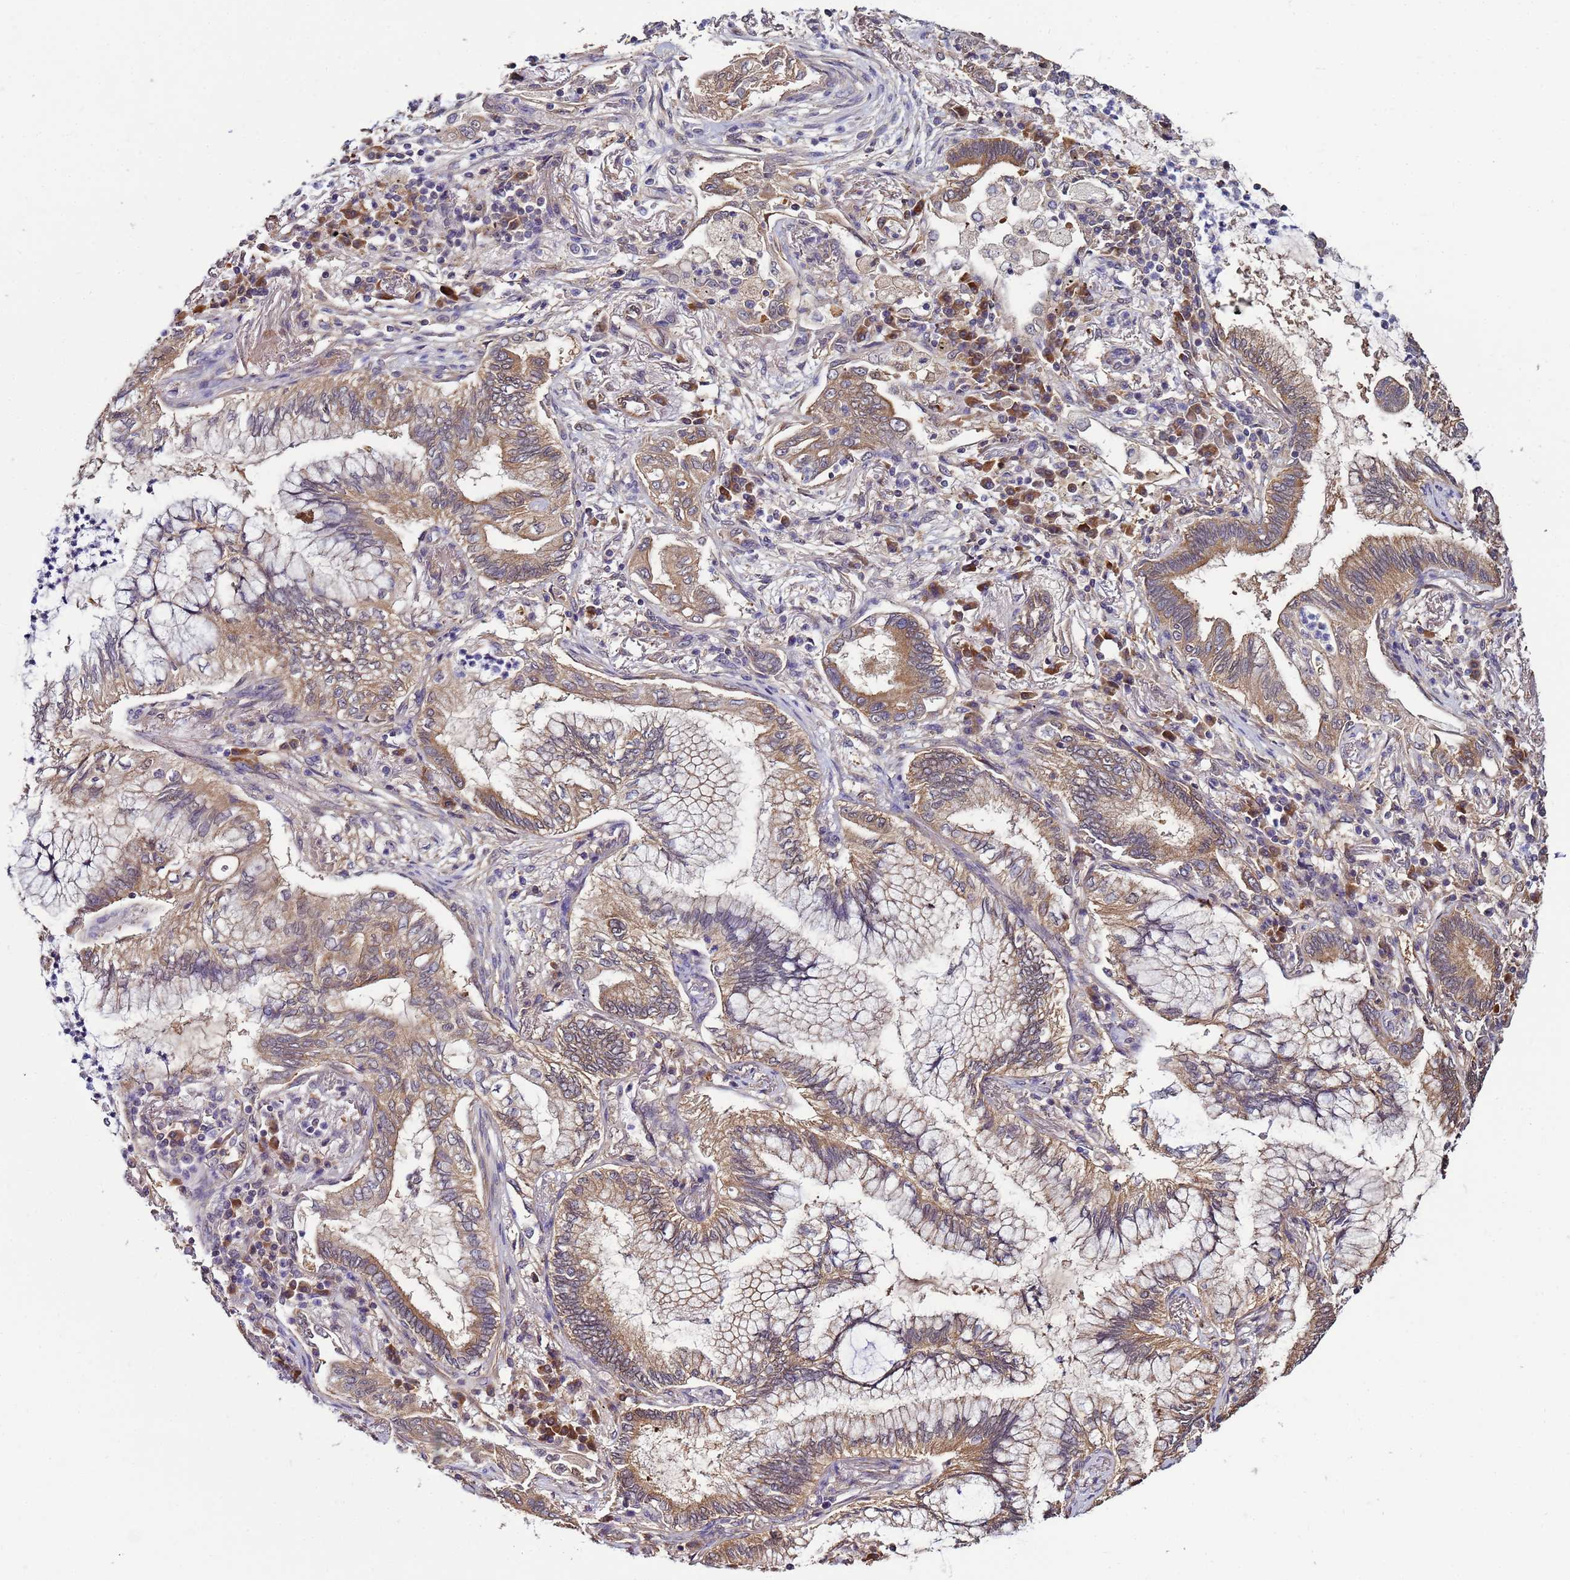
{"staining": {"intensity": "moderate", "quantity": ">75%", "location": "cytoplasmic/membranous"}, "tissue": "lung cancer", "cell_type": "Tumor cells", "image_type": "cancer", "snomed": [{"axis": "morphology", "description": "Adenocarcinoma, NOS"}, {"axis": "topography", "description": "Lung"}], "caption": "The micrograph exhibits immunohistochemical staining of lung cancer (adenocarcinoma). There is moderate cytoplasmic/membranous staining is identified in approximately >75% of tumor cells.", "gene": "NAXE", "patient": {"sex": "female", "age": 70}}